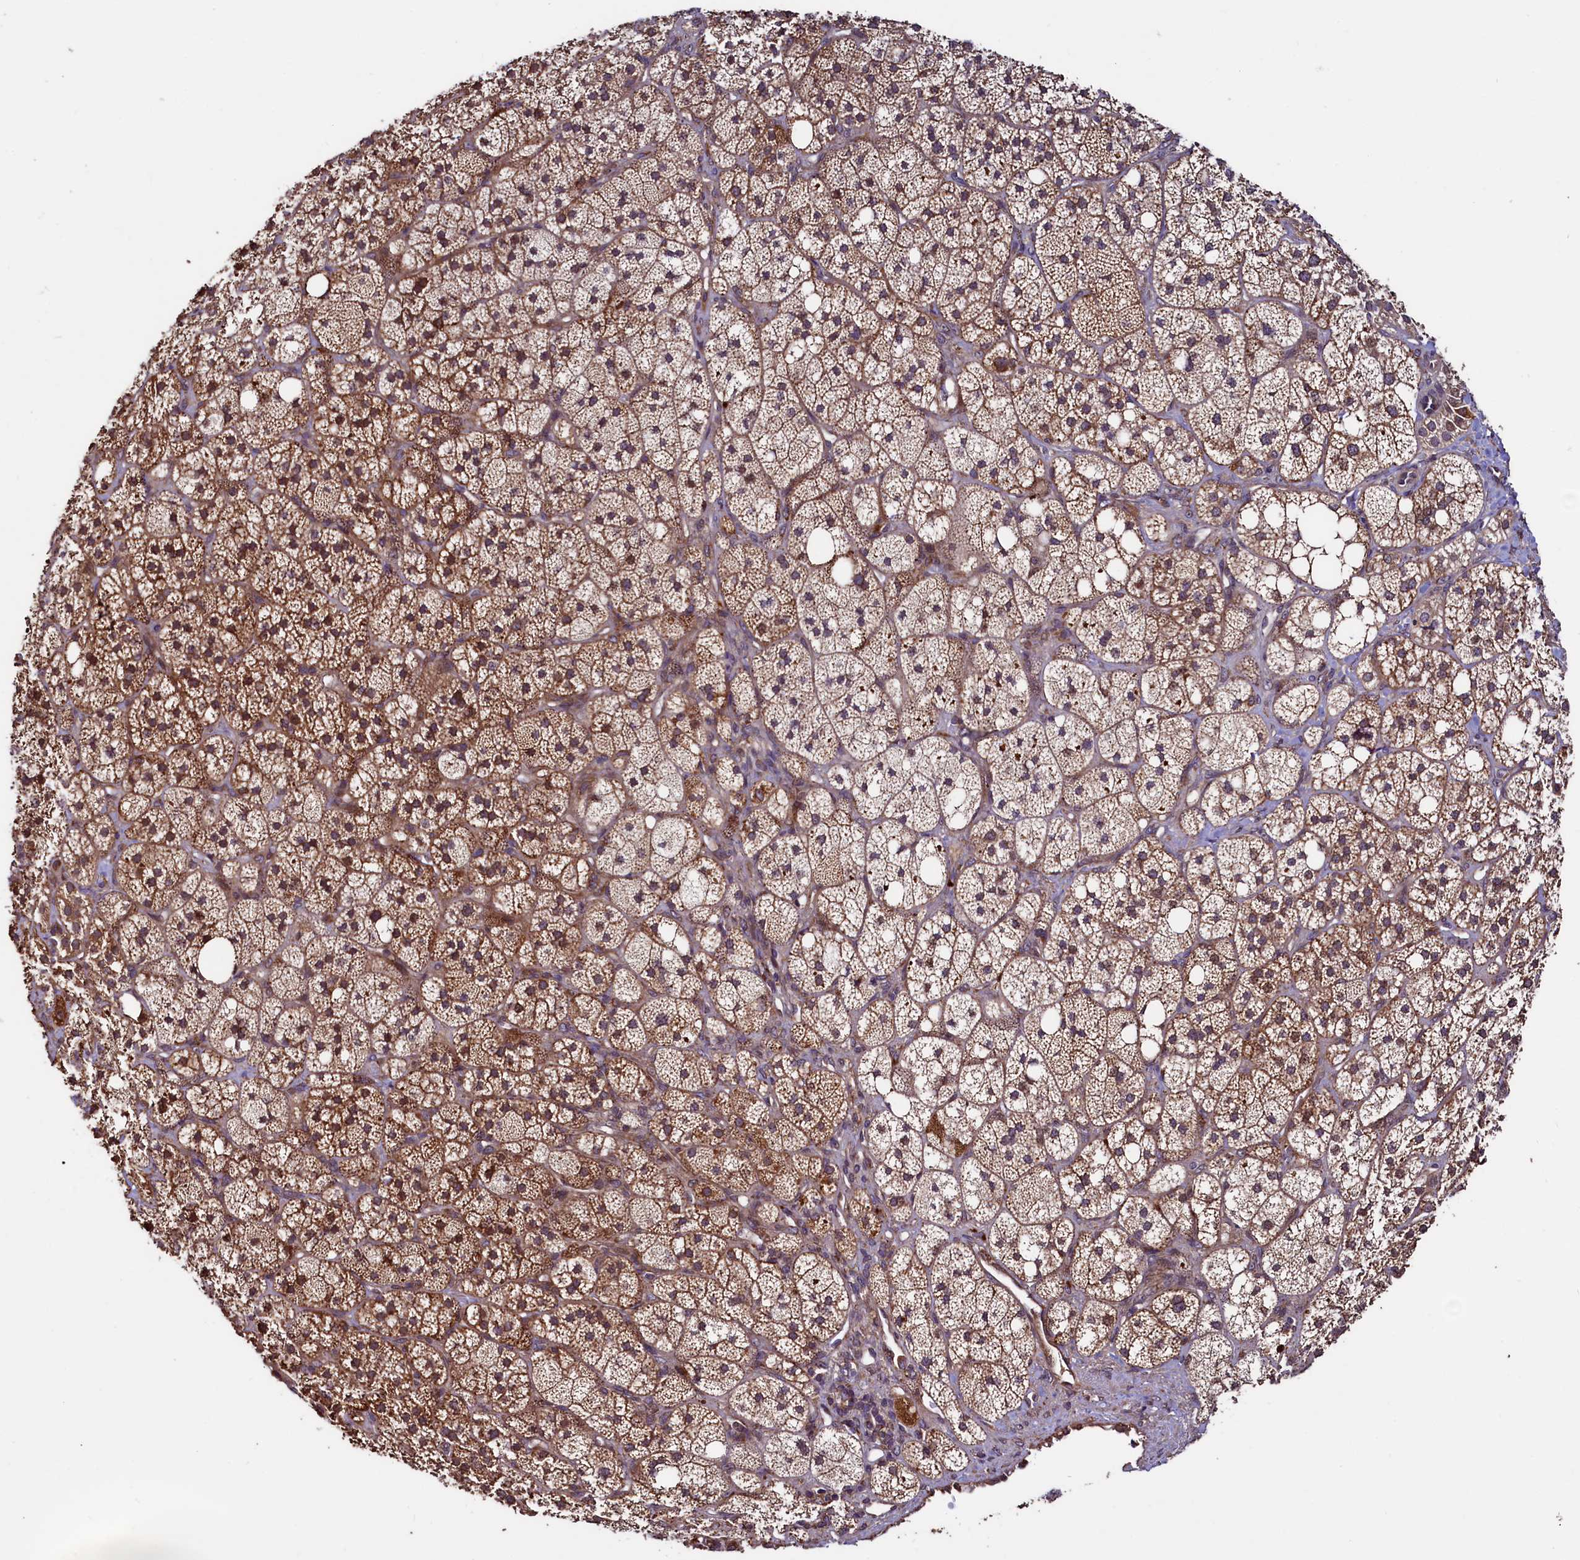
{"staining": {"intensity": "strong", "quantity": "25%-75%", "location": "cytoplasmic/membranous"}, "tissue": "adrenal gland", "cell_type": "Glandular cells", "image_type": "normal", "snomed": [{"axis": "morphology", "description": "Normal tissue, NOS"}, {"axis": "topography", "description": "Adrenal gland"}], "caption": "Protein expression analysis of benign human adrenal gland reveals strong cytoplasmic/membranous expression in about 25%-75% of glandular cells. (Brightfield microscopy of DAB IHC at high magnification).", "gene": "RBFA", "patient": {"sex": "male", "age": 61}}